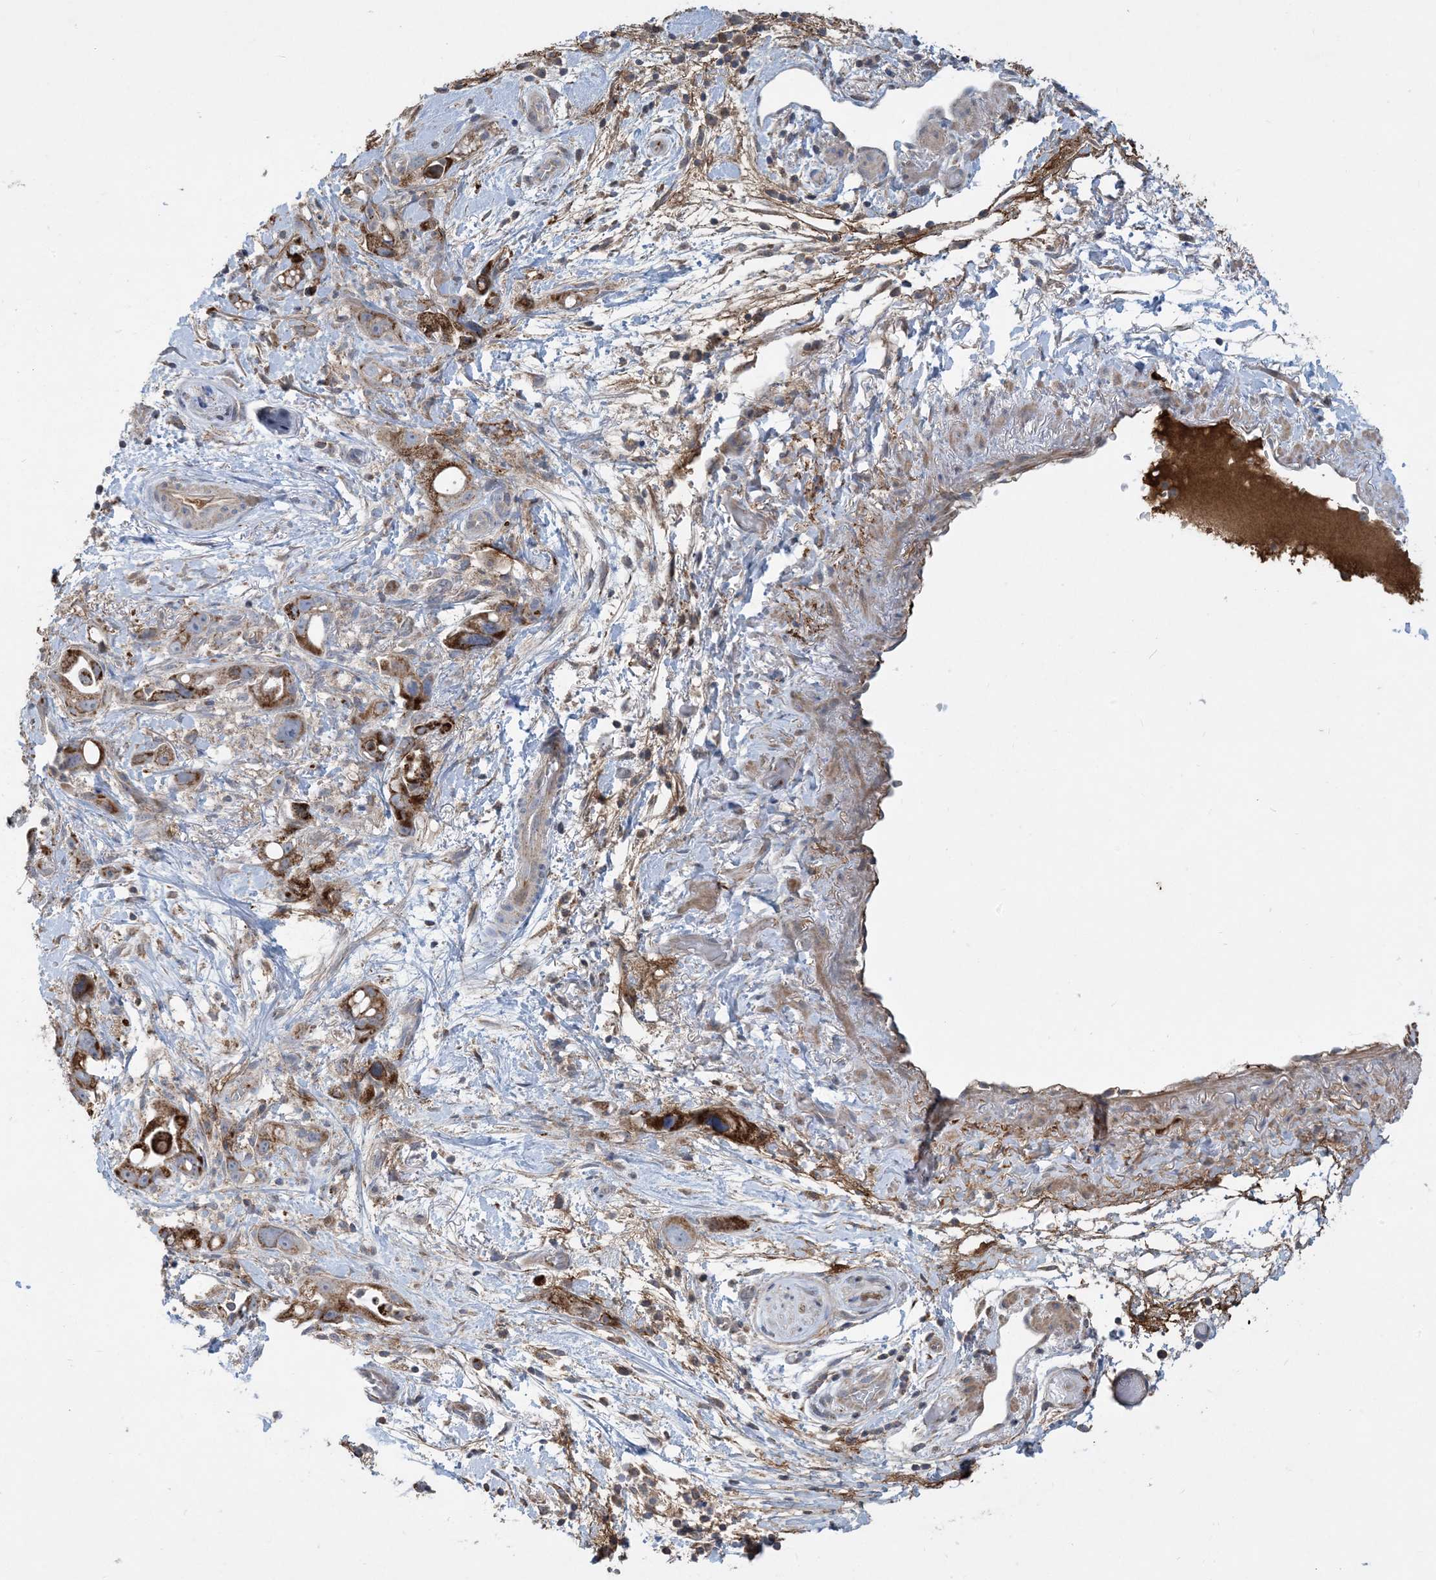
{"staining": {"intensity": "moderate", "quantity": ">75%", "location": "cytoplasmic/membranous"}, "tissue": "pancreatic cancer", "cell_type": "Tumor cells", "image_type": "cancer", "snomed": [{"axis": "morphology", "description": "Normal tissue, NOS"}, {"axis": "morphology", "description": "Adenocarcinoma, NOS"}, {"axis": "topography", "description": "Pancreas"}], "caption": "Immunohistochemical staining of pancreatic adenocarcinoma reveals moderate cytoplasmic/membranous protein expression in approximately >75% of tumor cells.", "gene": "ECHDC1", "patient": {"sex": "female", "age": 68}}